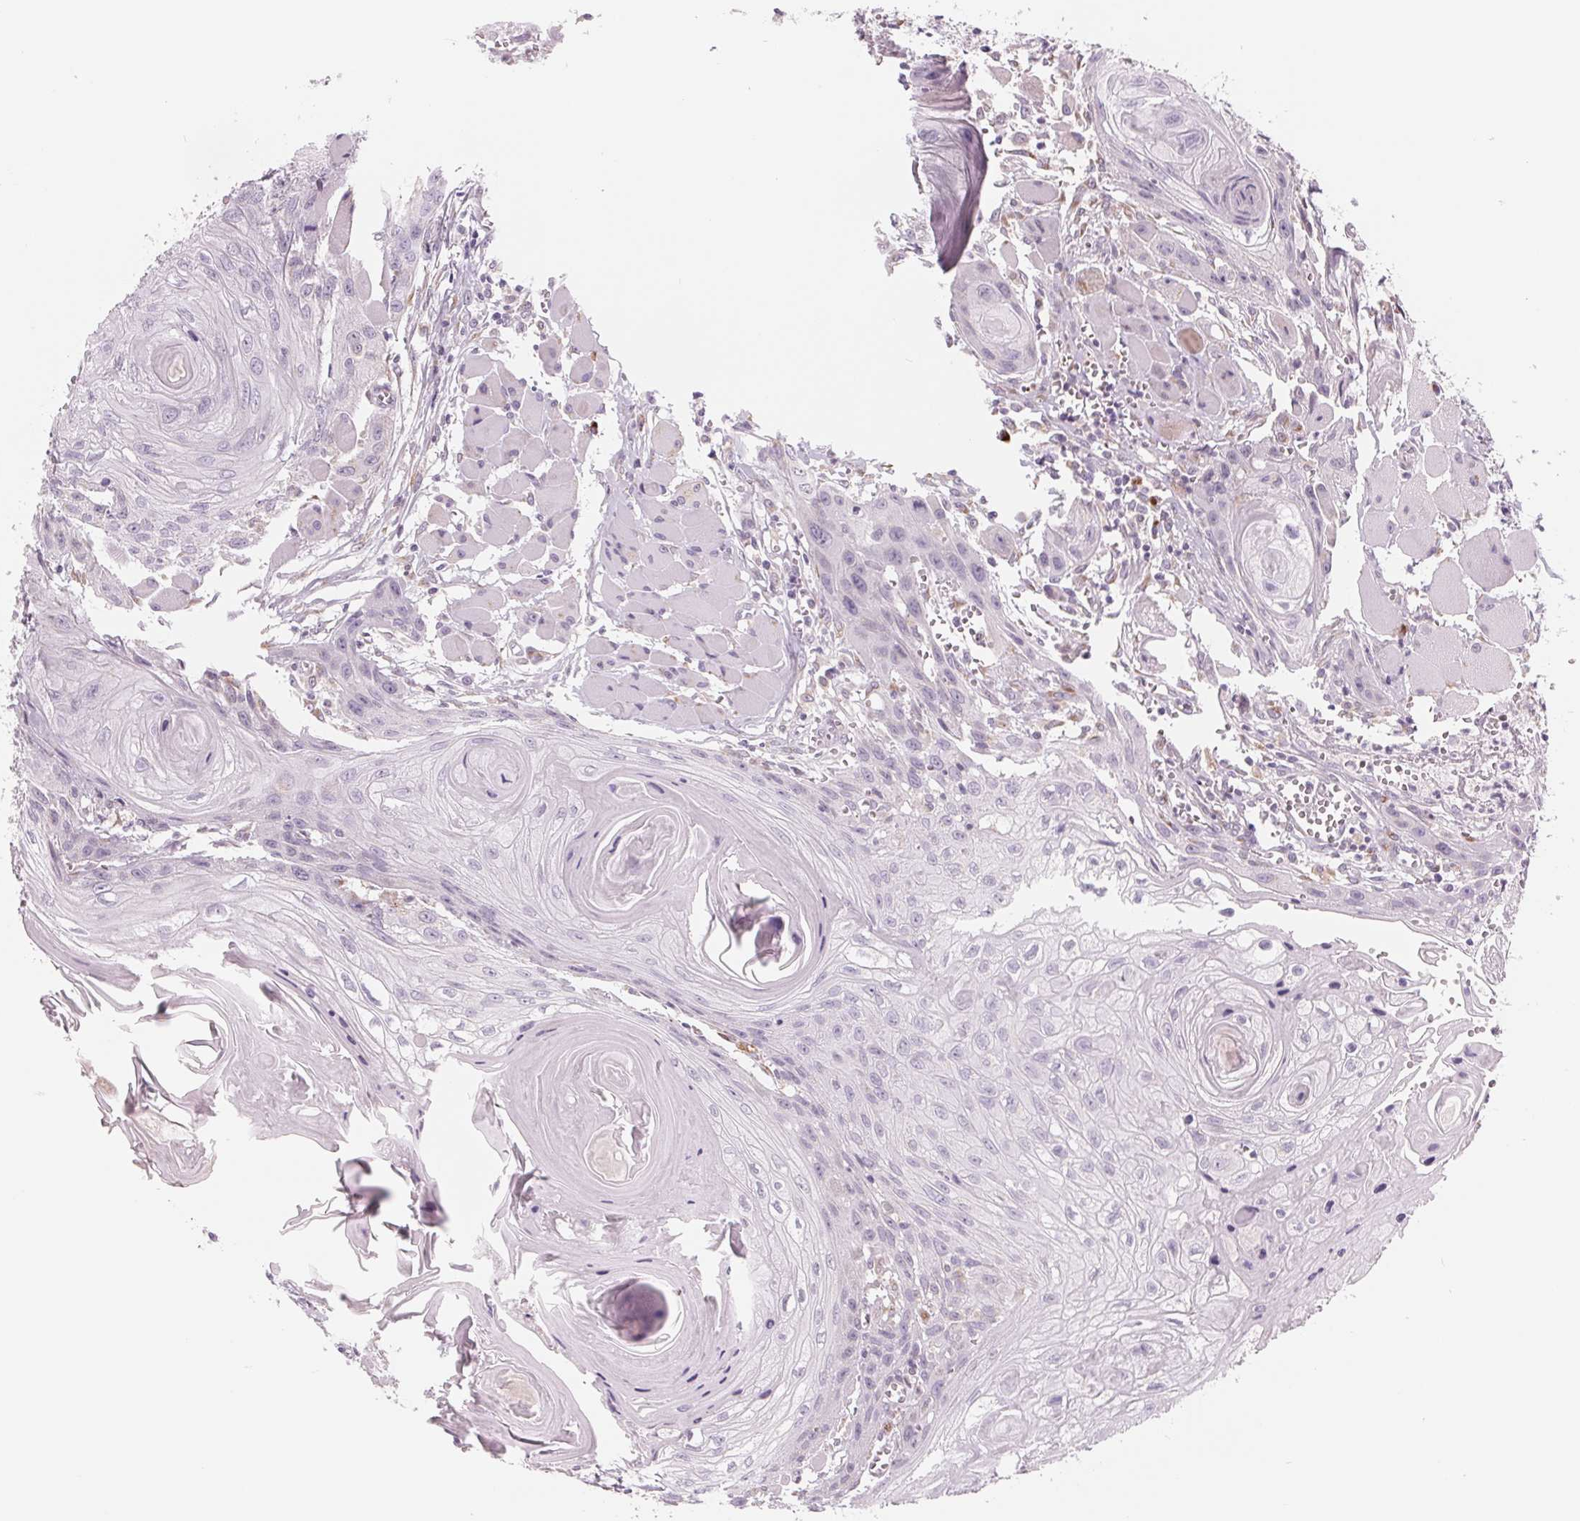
{"staining": {"intensity": "negative", "quantity": "none", "location": "none"}, "tissue": "head and neck cancer", "cell_type": "Tumor cells", "image_type": "cancer", "snomed": [{"axis": "morphology", "description": "Squamous cell carcinoma, NOS"}, {"axis": "topography", "description": "Oral tissue"}, {"axis": "topography", "description": "Head-Neck"}], "caption": "This histopathology image is of head and neck cancer stained with immunohistochemistry to label a protein in brown with the nuclei are counter-stained blue. There is no expression in tumor cells.", "gene": "IL9R", "patient": {"sex": "male", "age": 58}}